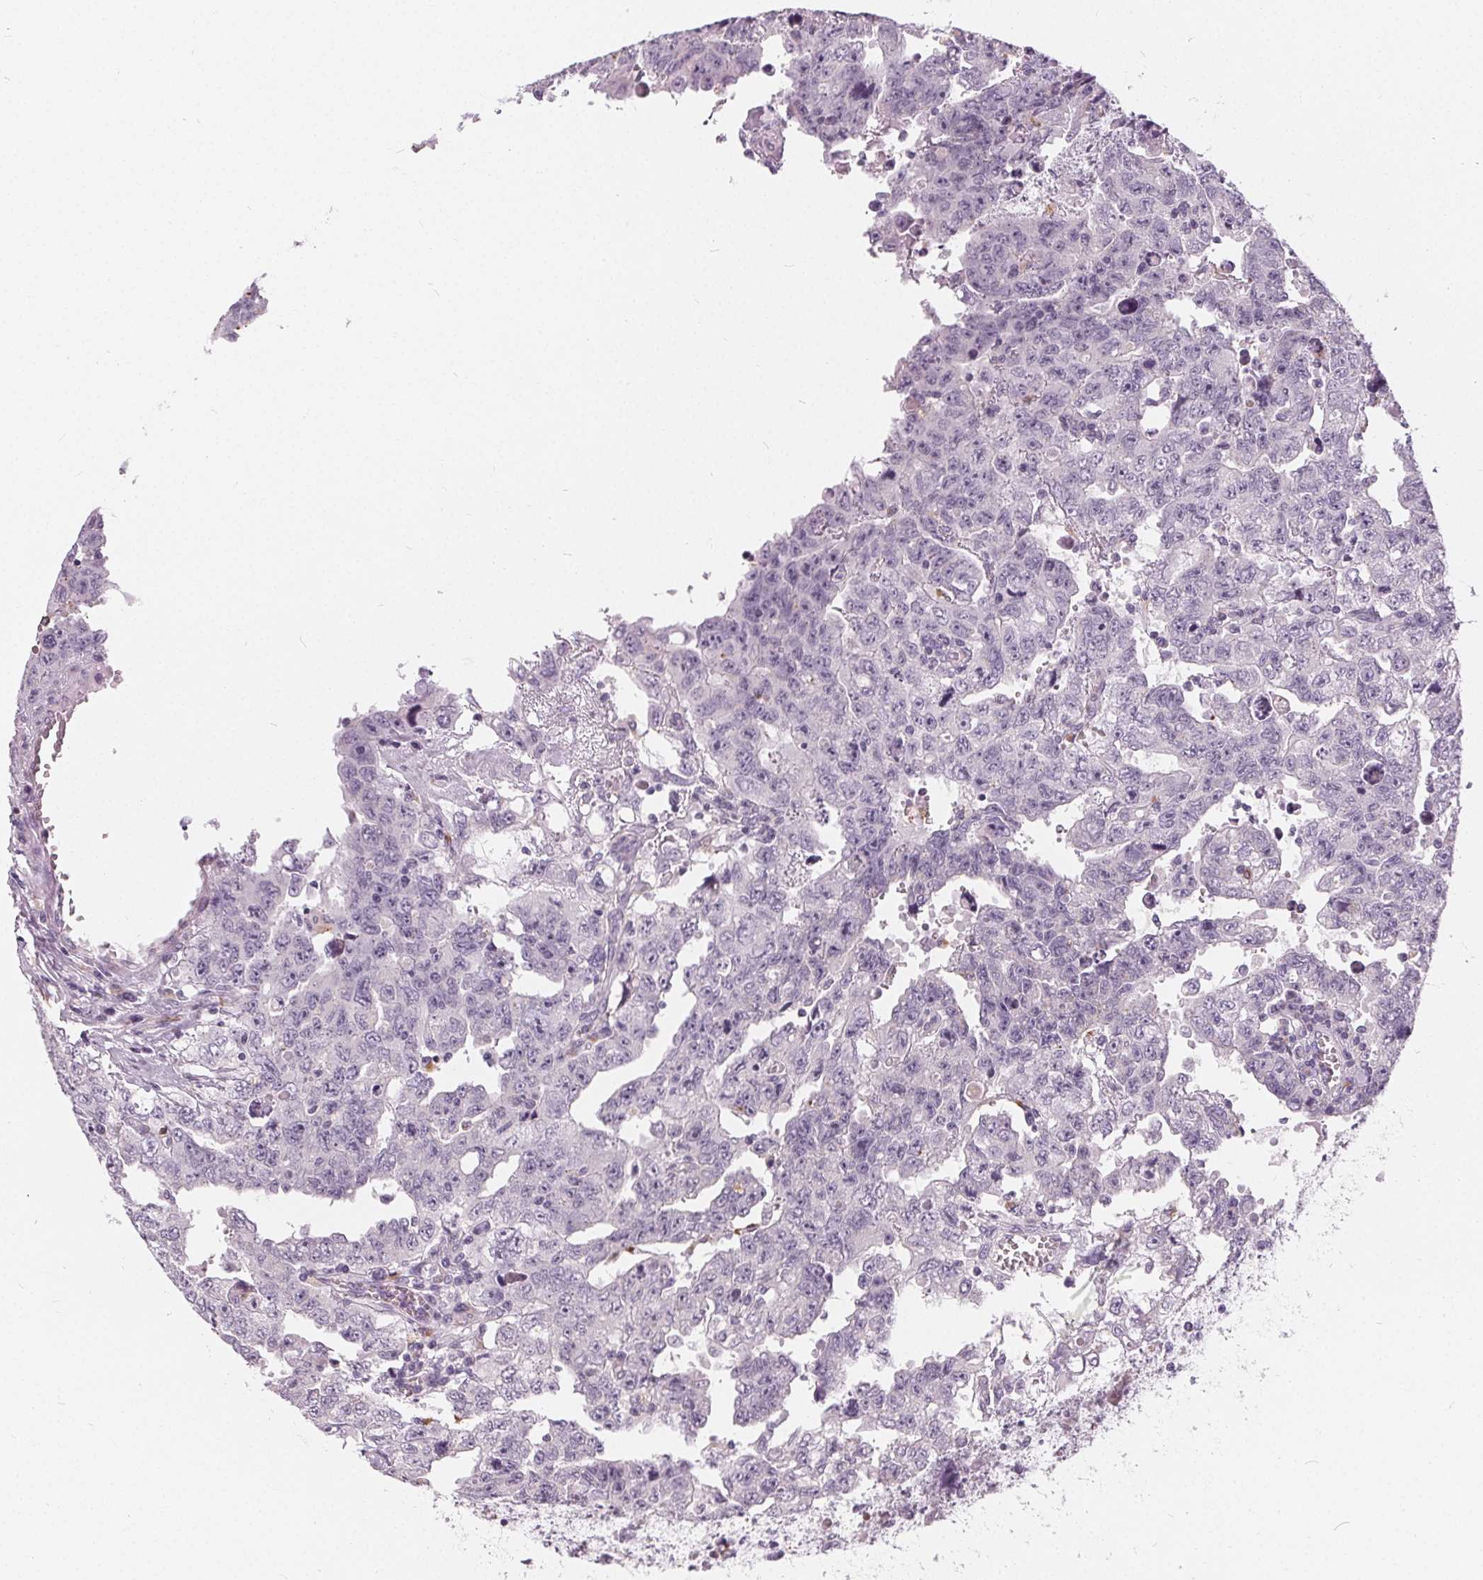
{"staining": {"intensity": "negative", "quantity": "none", "location": "none"}, "tissue": "testis cancer", "cell_type": "Tumor cells", "image_type": "cancer", "snomed": [{"axis": "morphology", "description": "Carcinoma, Embryonal, NOS"}, {"axis": "topography", "description": "Testis"}], "caption": "This image is of testis cancer stained with immunohistochemistry (IHC) to label a protein in brown with the nuclei are counter-stained blue. There is no staining in tumor cells. Brightfield microscopy of IHC stained with DAB (3,3'-diaminobenzidine) (brown) and hematoxylin (blue), captured at high magnification.", "gene": "HOPX", "patient": {"sex": "male", "age": 24}}